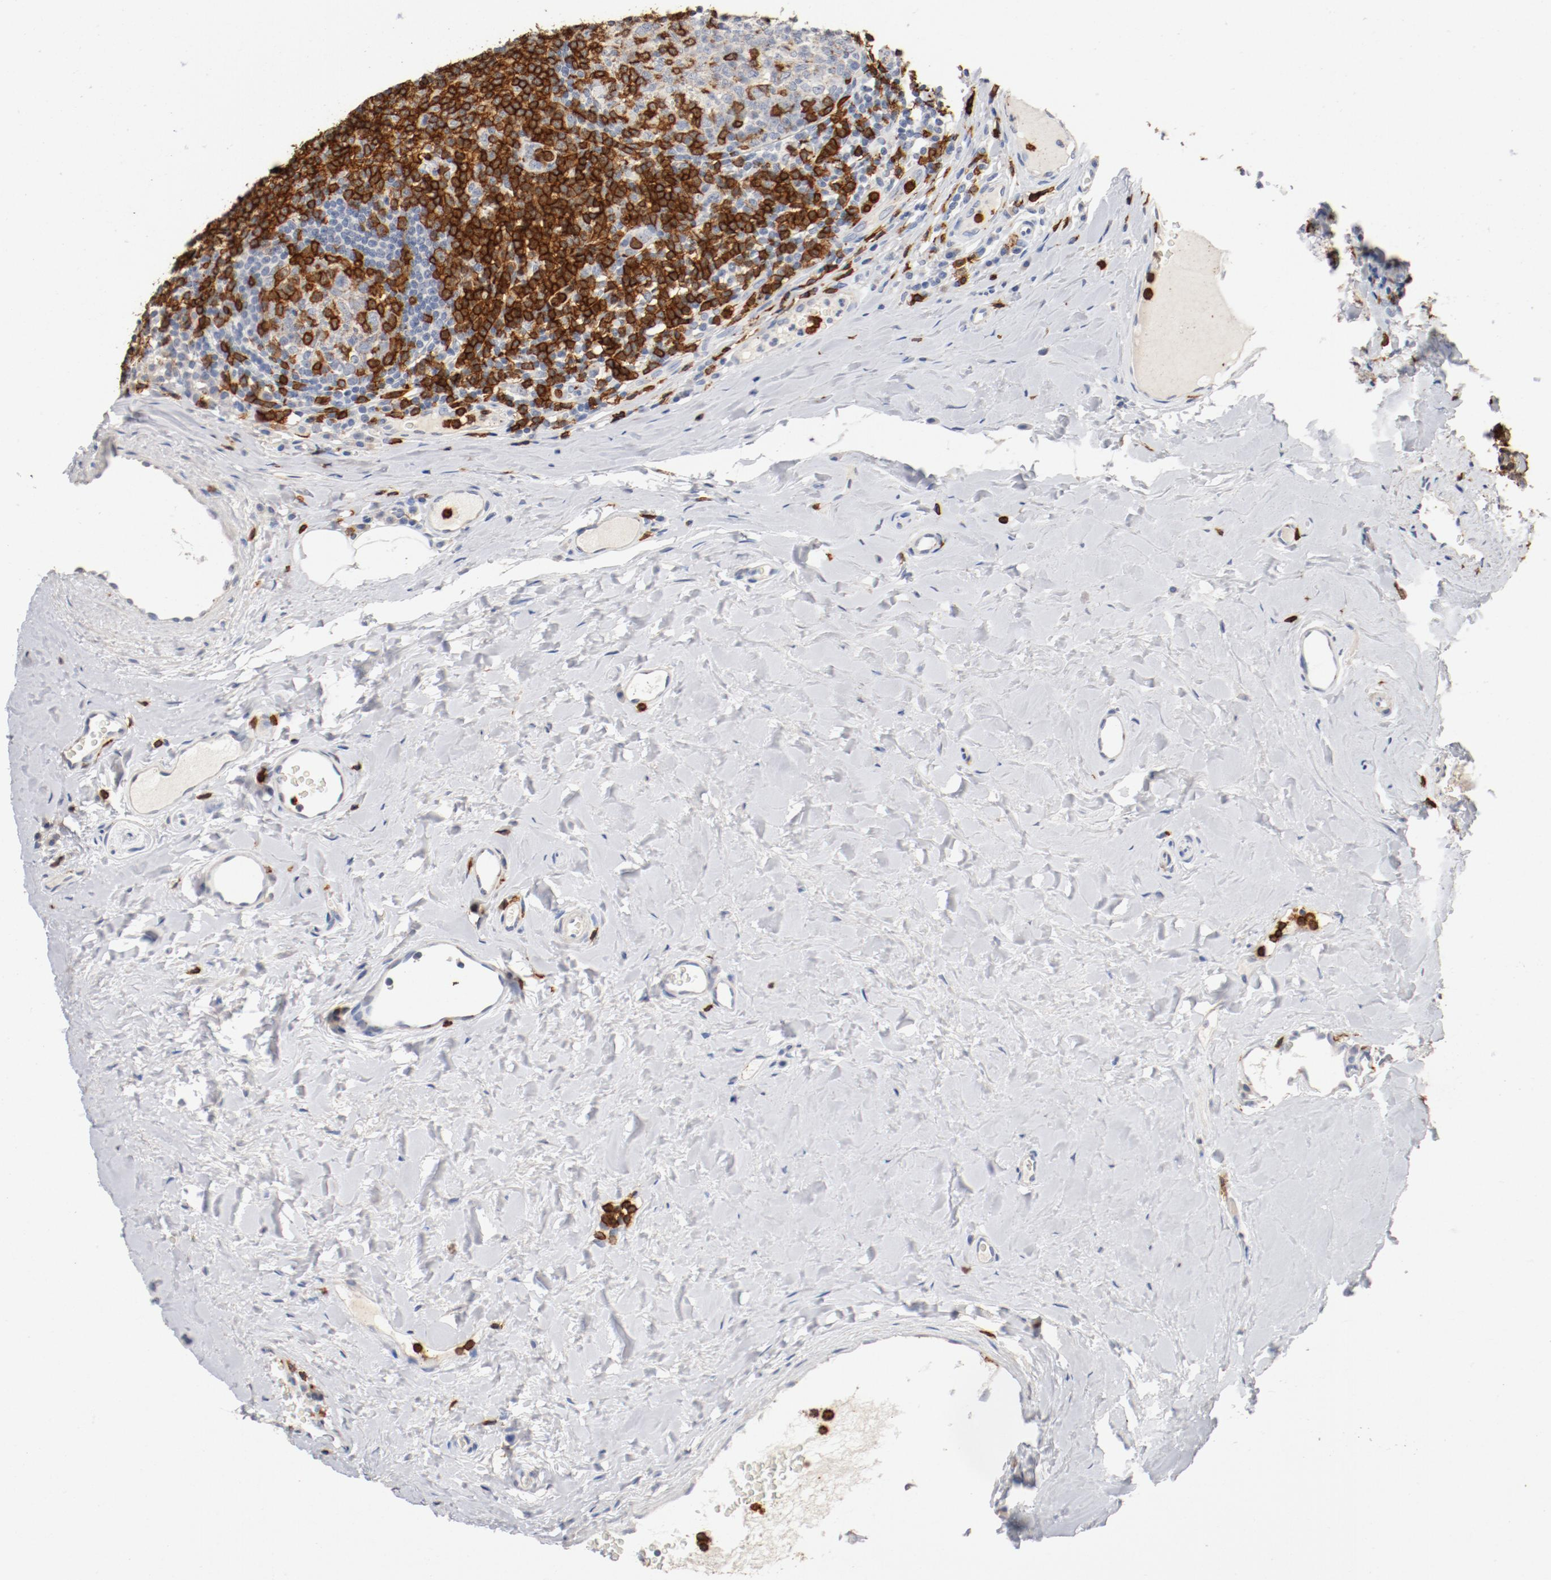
{"staining": {"intensity": "strong", "quantity": "25%-75%", "location": "cytoplasmic/membranous"}, "tissue": "tonsil", "cell_type": "Germinal center cells", "image_type": "normal", "snomed": [{"axis": "morphology", "description": "Normal tissue, NOS"}, {"axis": "topography", "description": "Tonsil"}], "caption": "Immunohistochemistry photomicrograph of normal tonsil: tonsil stained using immunohistochemistry (IHC) reveals high levels of strong protein expression localized specifically in the cytoplasmic/membranous of germinal center cells, appearing as a cytoplasmic/membranous brown color.", "gene": "CD247", "patient": {"sex": "male", "age": 31}}